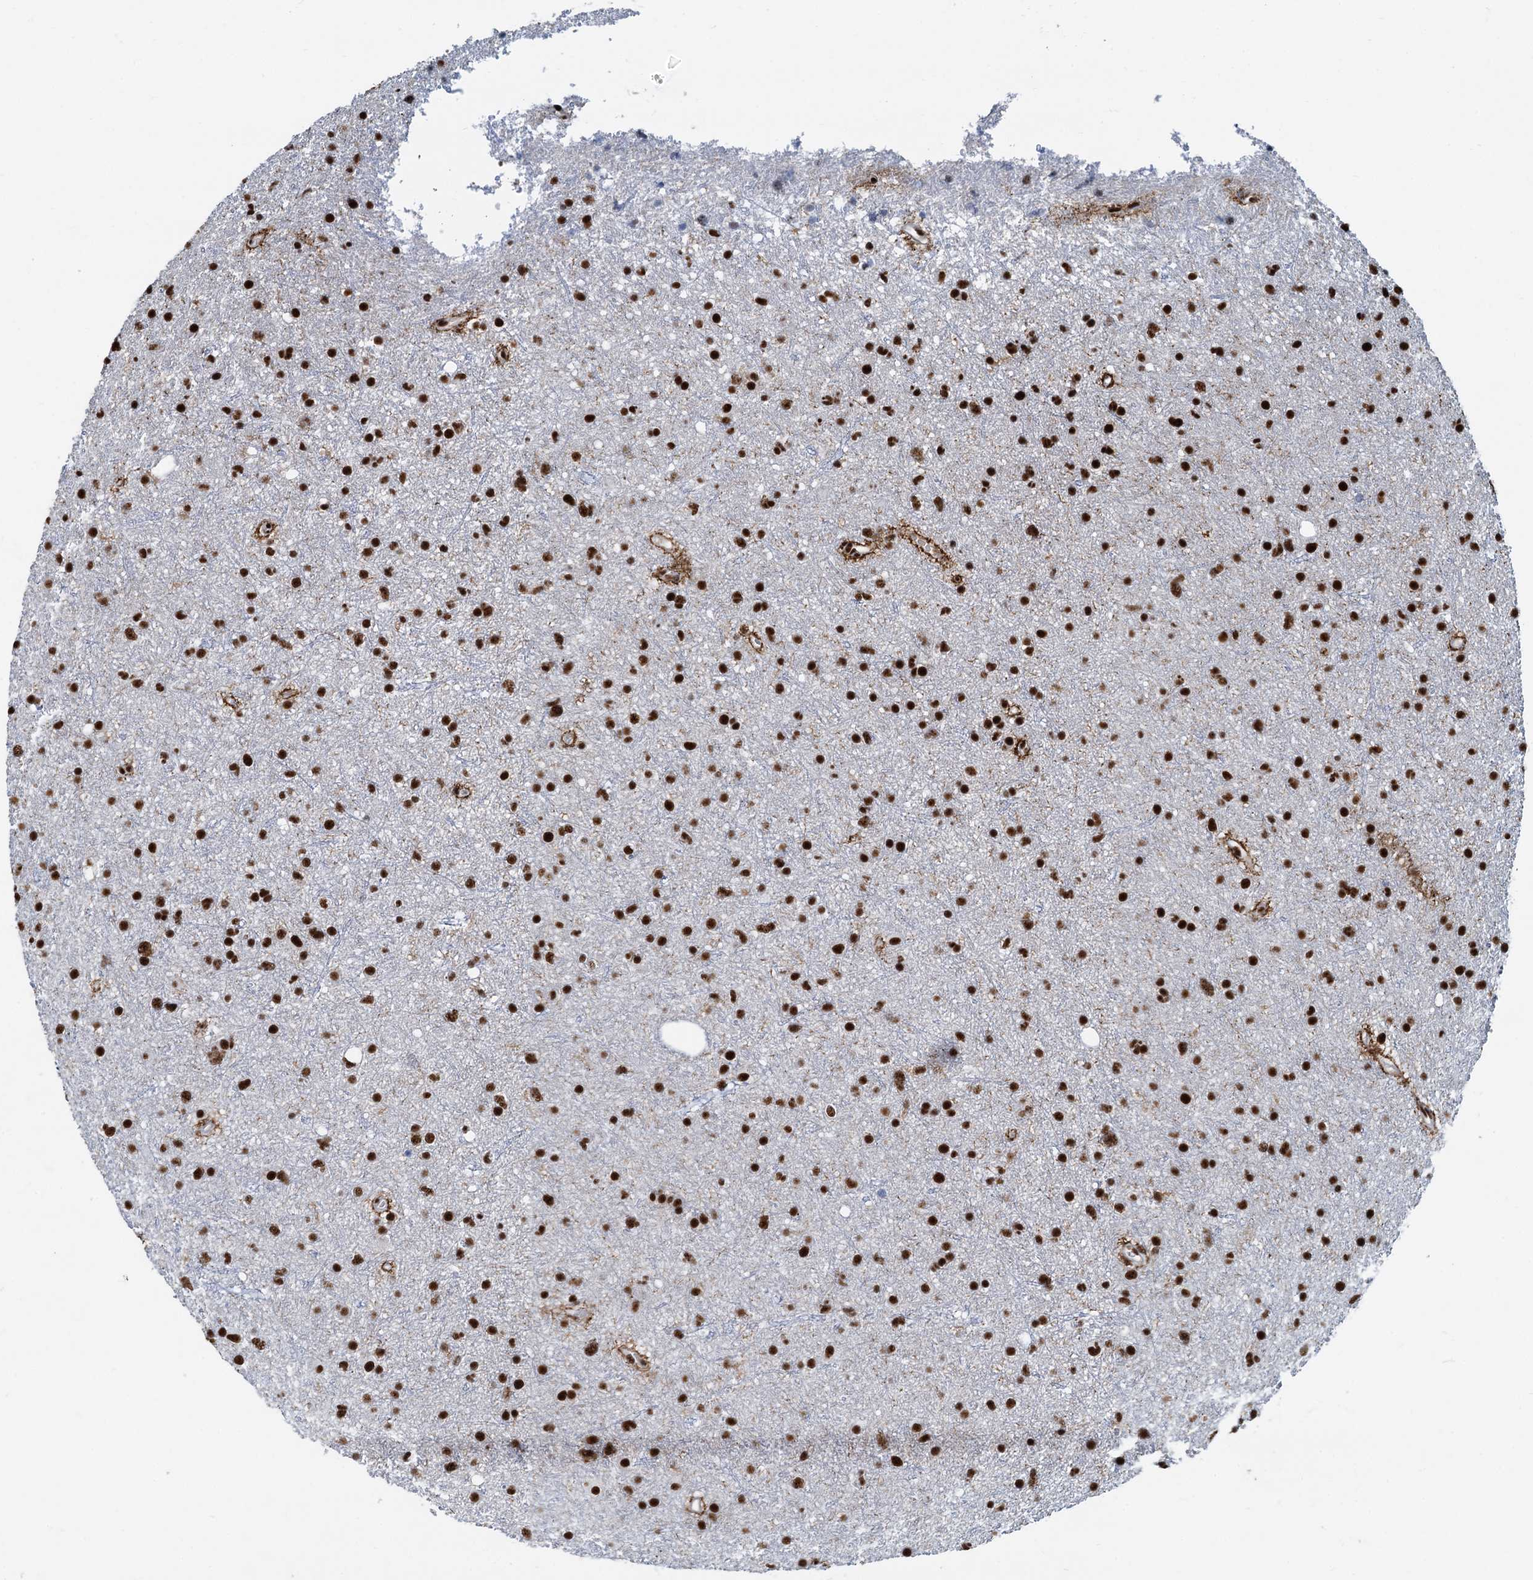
{"staining": {"intensity": "strong", "quantity": ">75%", "location": "nuclear"}, "tissue": "glioma", "cell_type": "Tumor cells", "image_type": "cancer", "snomed": [{"axis": "morphology", "description": "Glioma, malignant, Low grade"}, {"axis": "topography", "description": "Cerebral cortex"}], "caption": "Immunohistochemistry (IHC) of malignant glioma (low-grade) exhibits high levels of strong nuclear expression in about >75% of tumor cells.", "gene": "RBM26", "patient": {"sex": "female", "age": 39}}